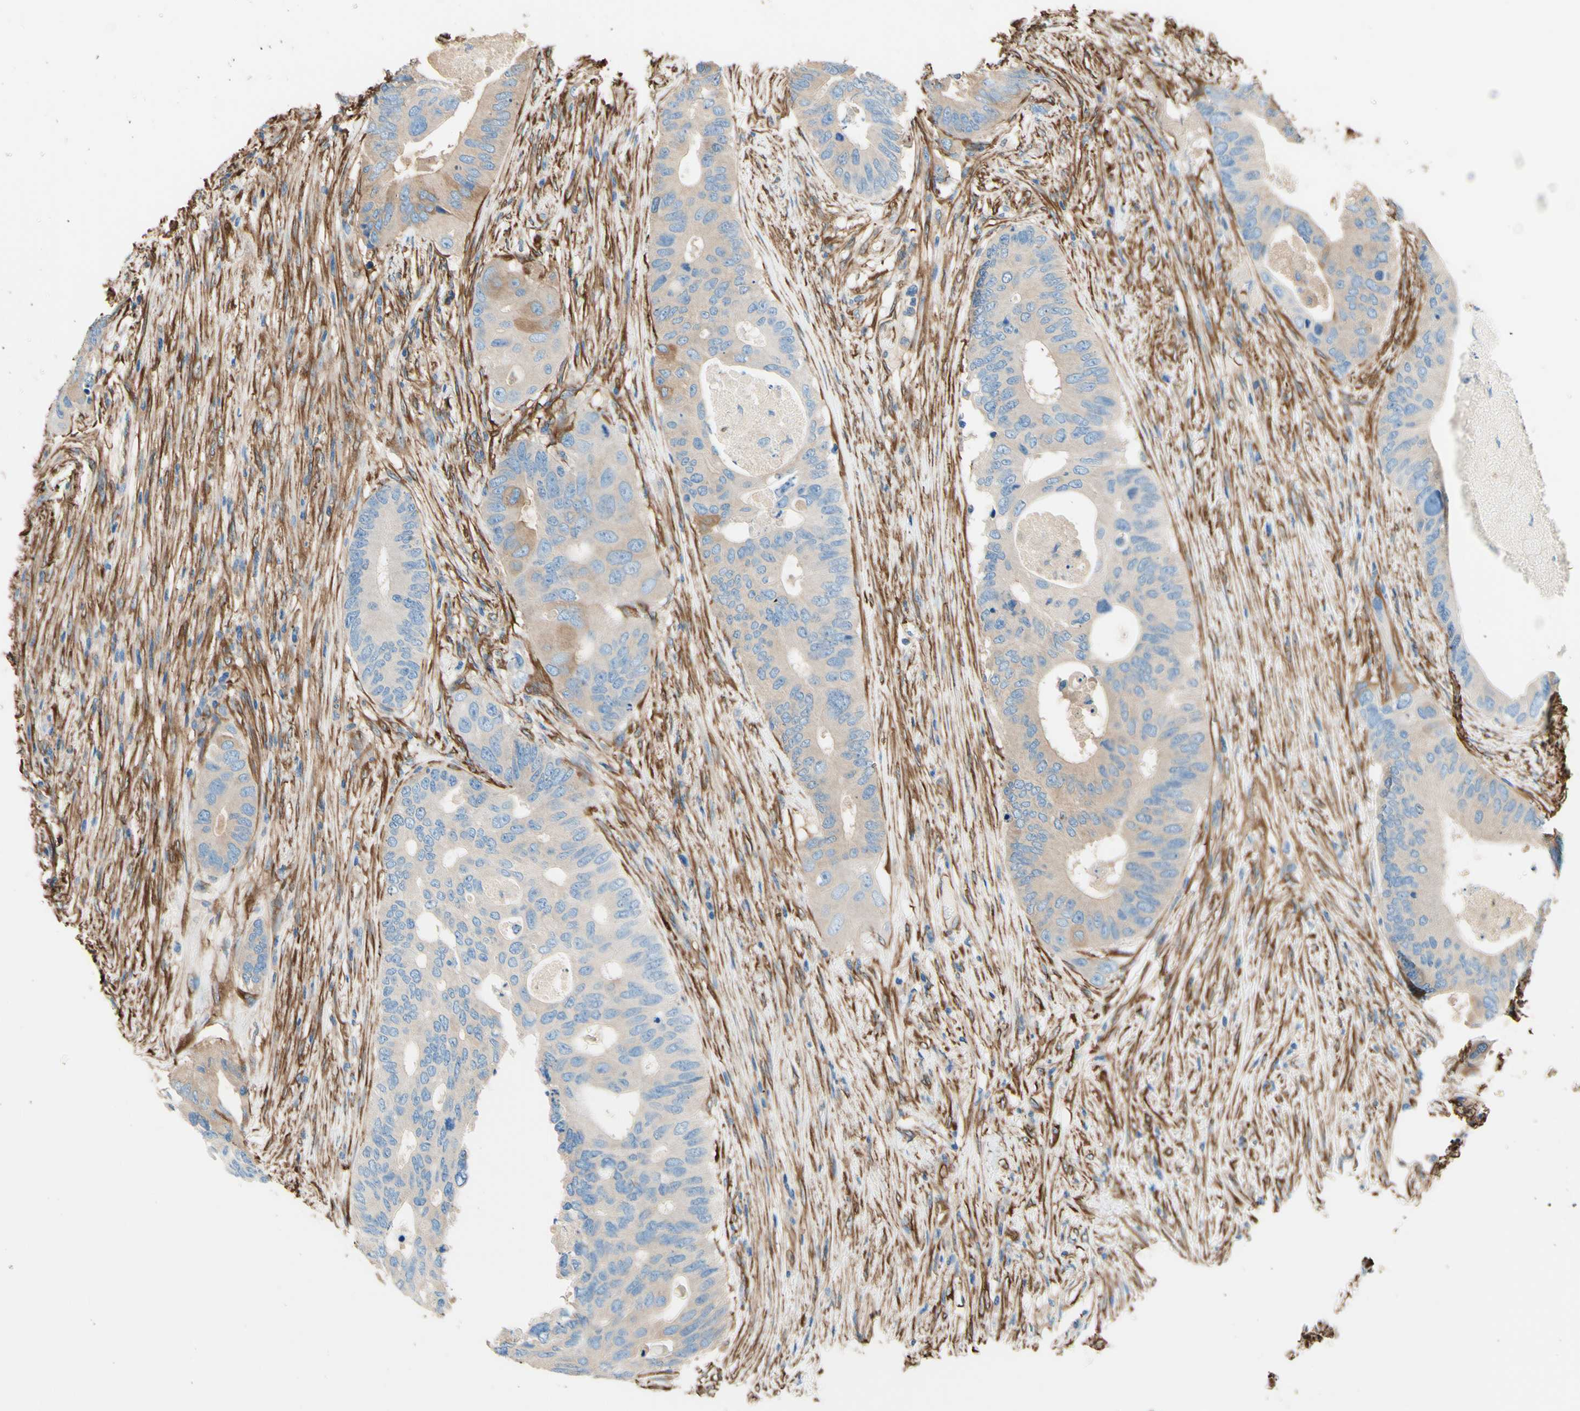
{"staining": {"intensity": "weak", "quantity": ">75%", "location": "cytoplasmic/membranous"}, "tissue": "colorectal cancer", "cell_type": "Tumor cells", "image_type": "cancer", "snomed": [{"axis": "morphology", "description": "Adenocarcinoma, NOS"}, {"axis": "topography", "description": "Colon"}], "caption": "Immunohistochemical staining of colorectal cancer displays low levels of weak cytoplasmic/membranous protein expression in about >75% of tumor cells. (Brightfield microscopy of DAB IHC at high magnification).", "gene": "DPYSL3", "patient": {"sex": "male", "age": 71}}